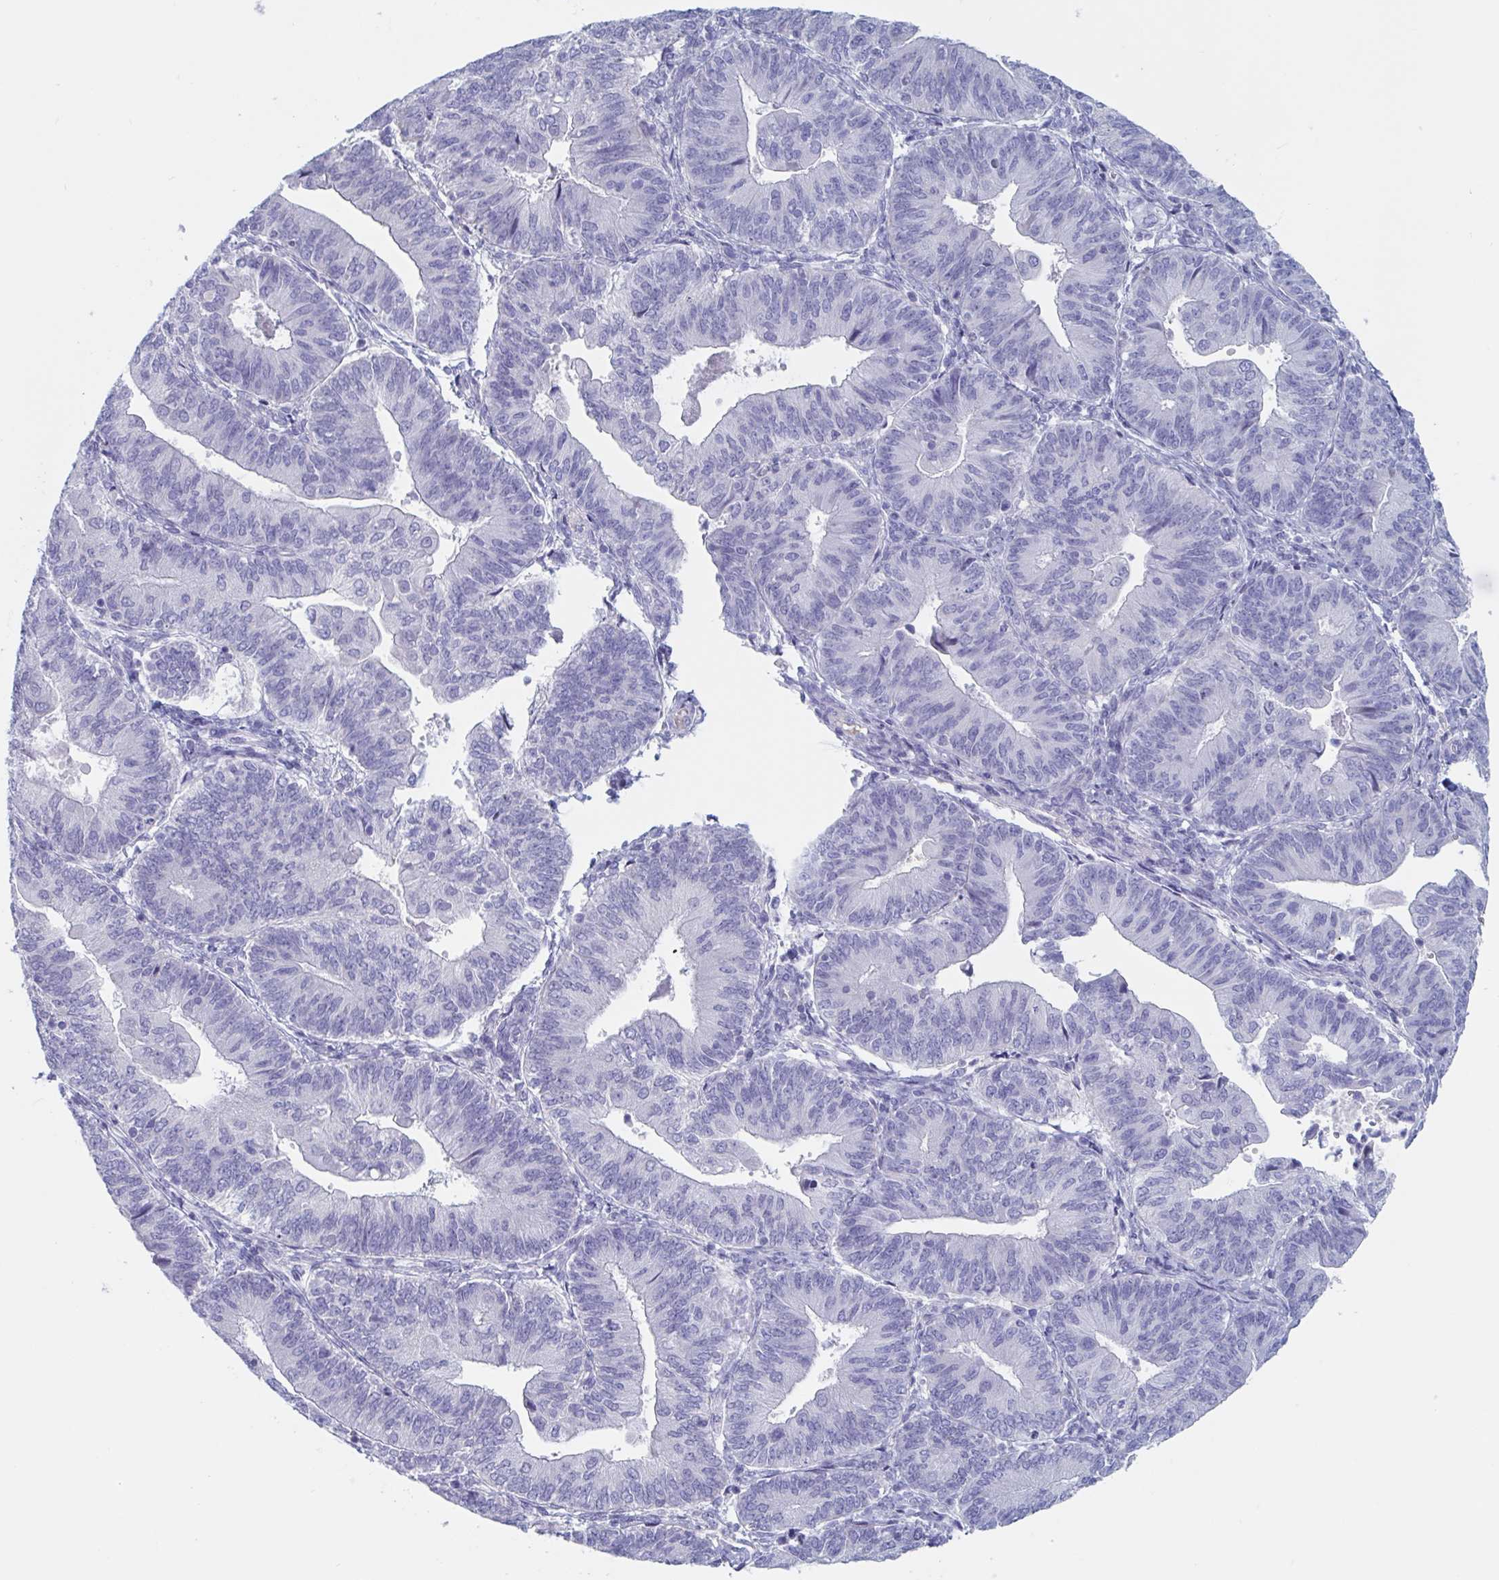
{"staining": {"intensity": "negative", "quantity": "none", "location": "none"}, "tissue": "endometrial cancer", "cell_type": "Tumor cells", "image_type": "cancer", "snomed": [{"axis": "morphology", "description": "Adenocarcinoma, NOS"}, {"axis": "topography", "description": "Endometrium"}], "caption": "This is a micrograph of immunohistochemistry (IHC) staining of endometrial adenocarcinoma, which shows no staining in tumor cells.", "gene": "DPEP3", "patient": {"sex": "female", "age": 65}}